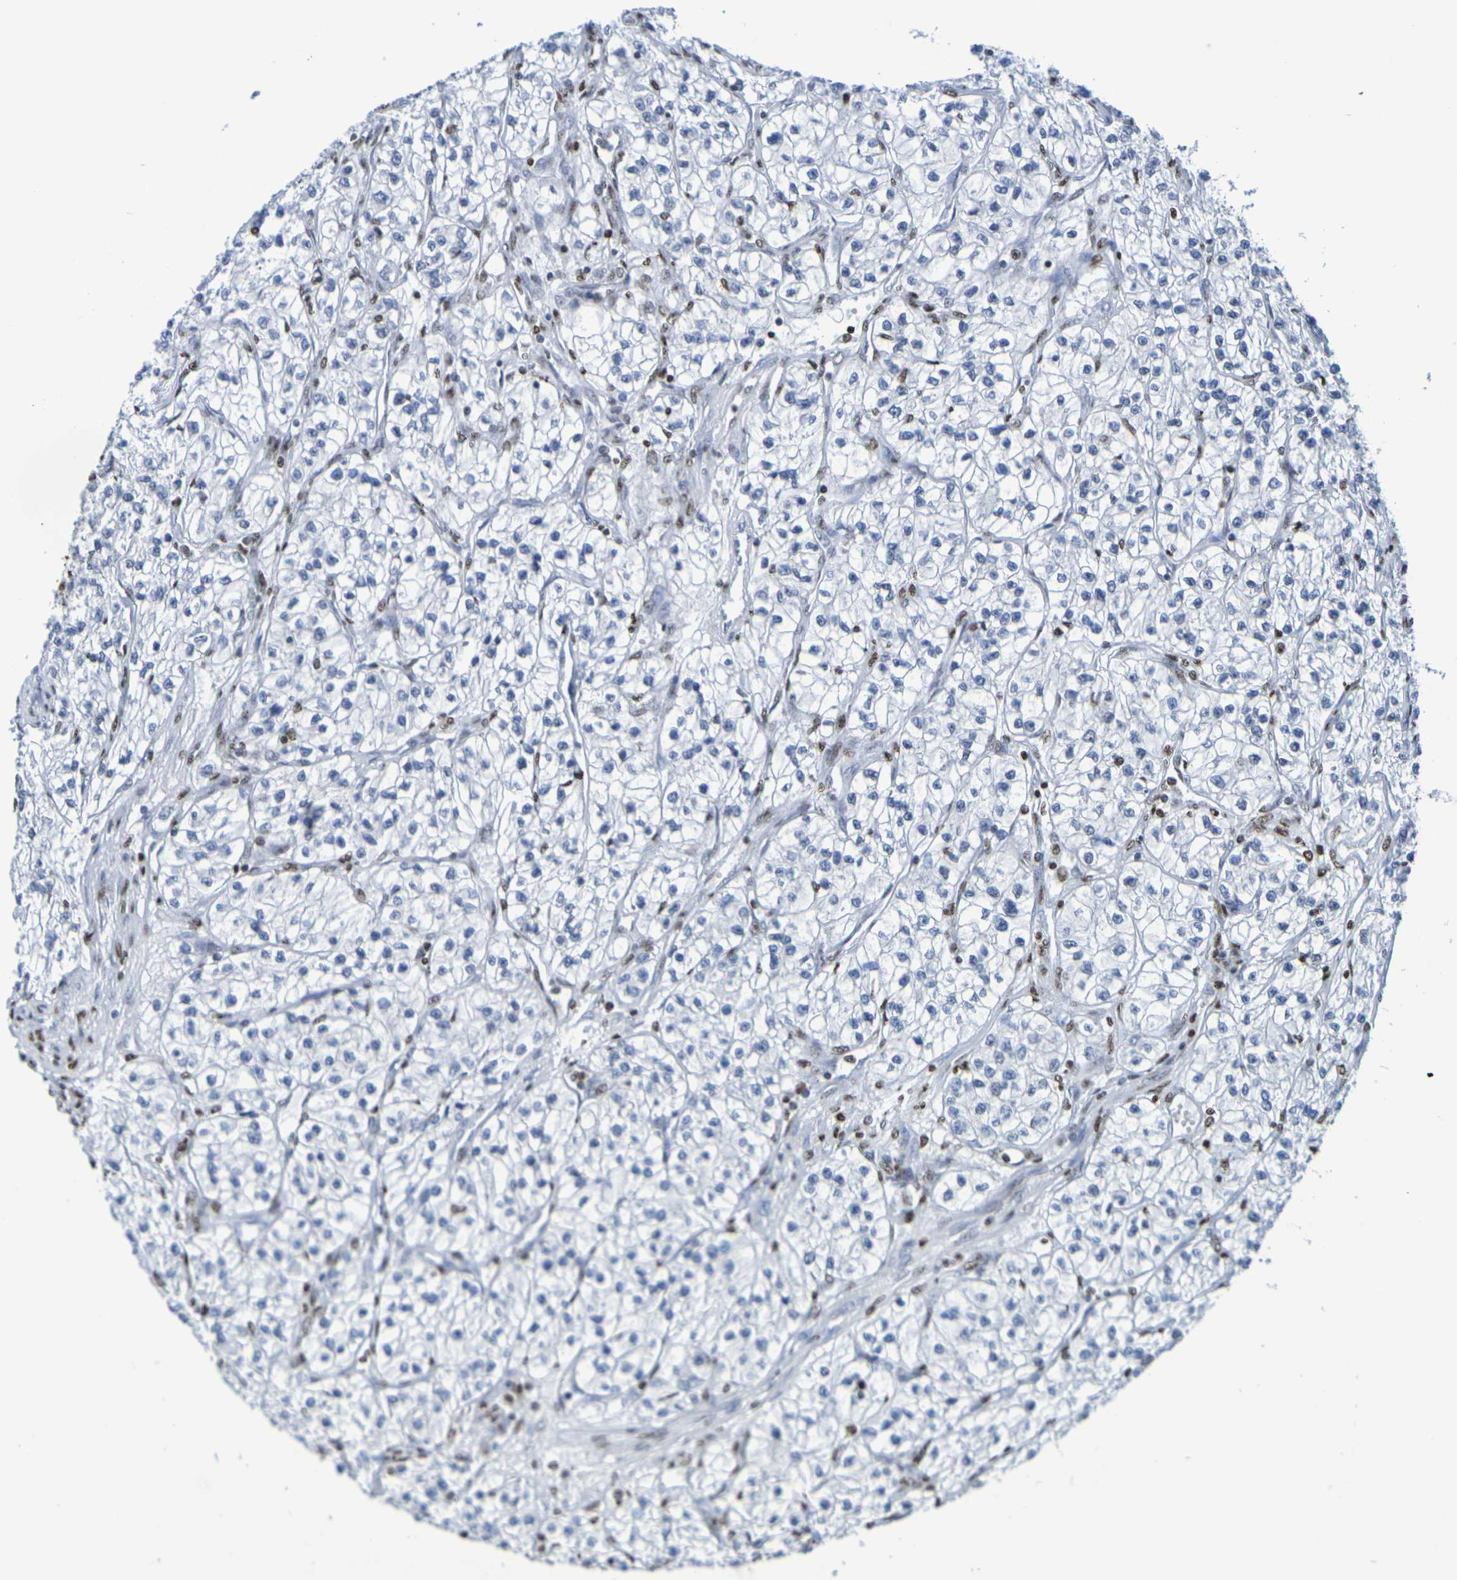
{"staining": {"intensity": "negative", "quantity": "none", "location": "none"}, "tissue": "renal cancer", "cell_type": "Tumor cells", "image_type": "cancer", "snomed": [{"axis": "morphology", "description": "Adenocarcinoma, NOS"}, {"axis": "topography", "description": "Kidney"}], "caption": "Adenocarcinoma (renal) was stained to show a protein in brown. There is no significant expression in tumor cells.", "gene": "H1-5", "patient": {"sex": "female", "age": 57}}